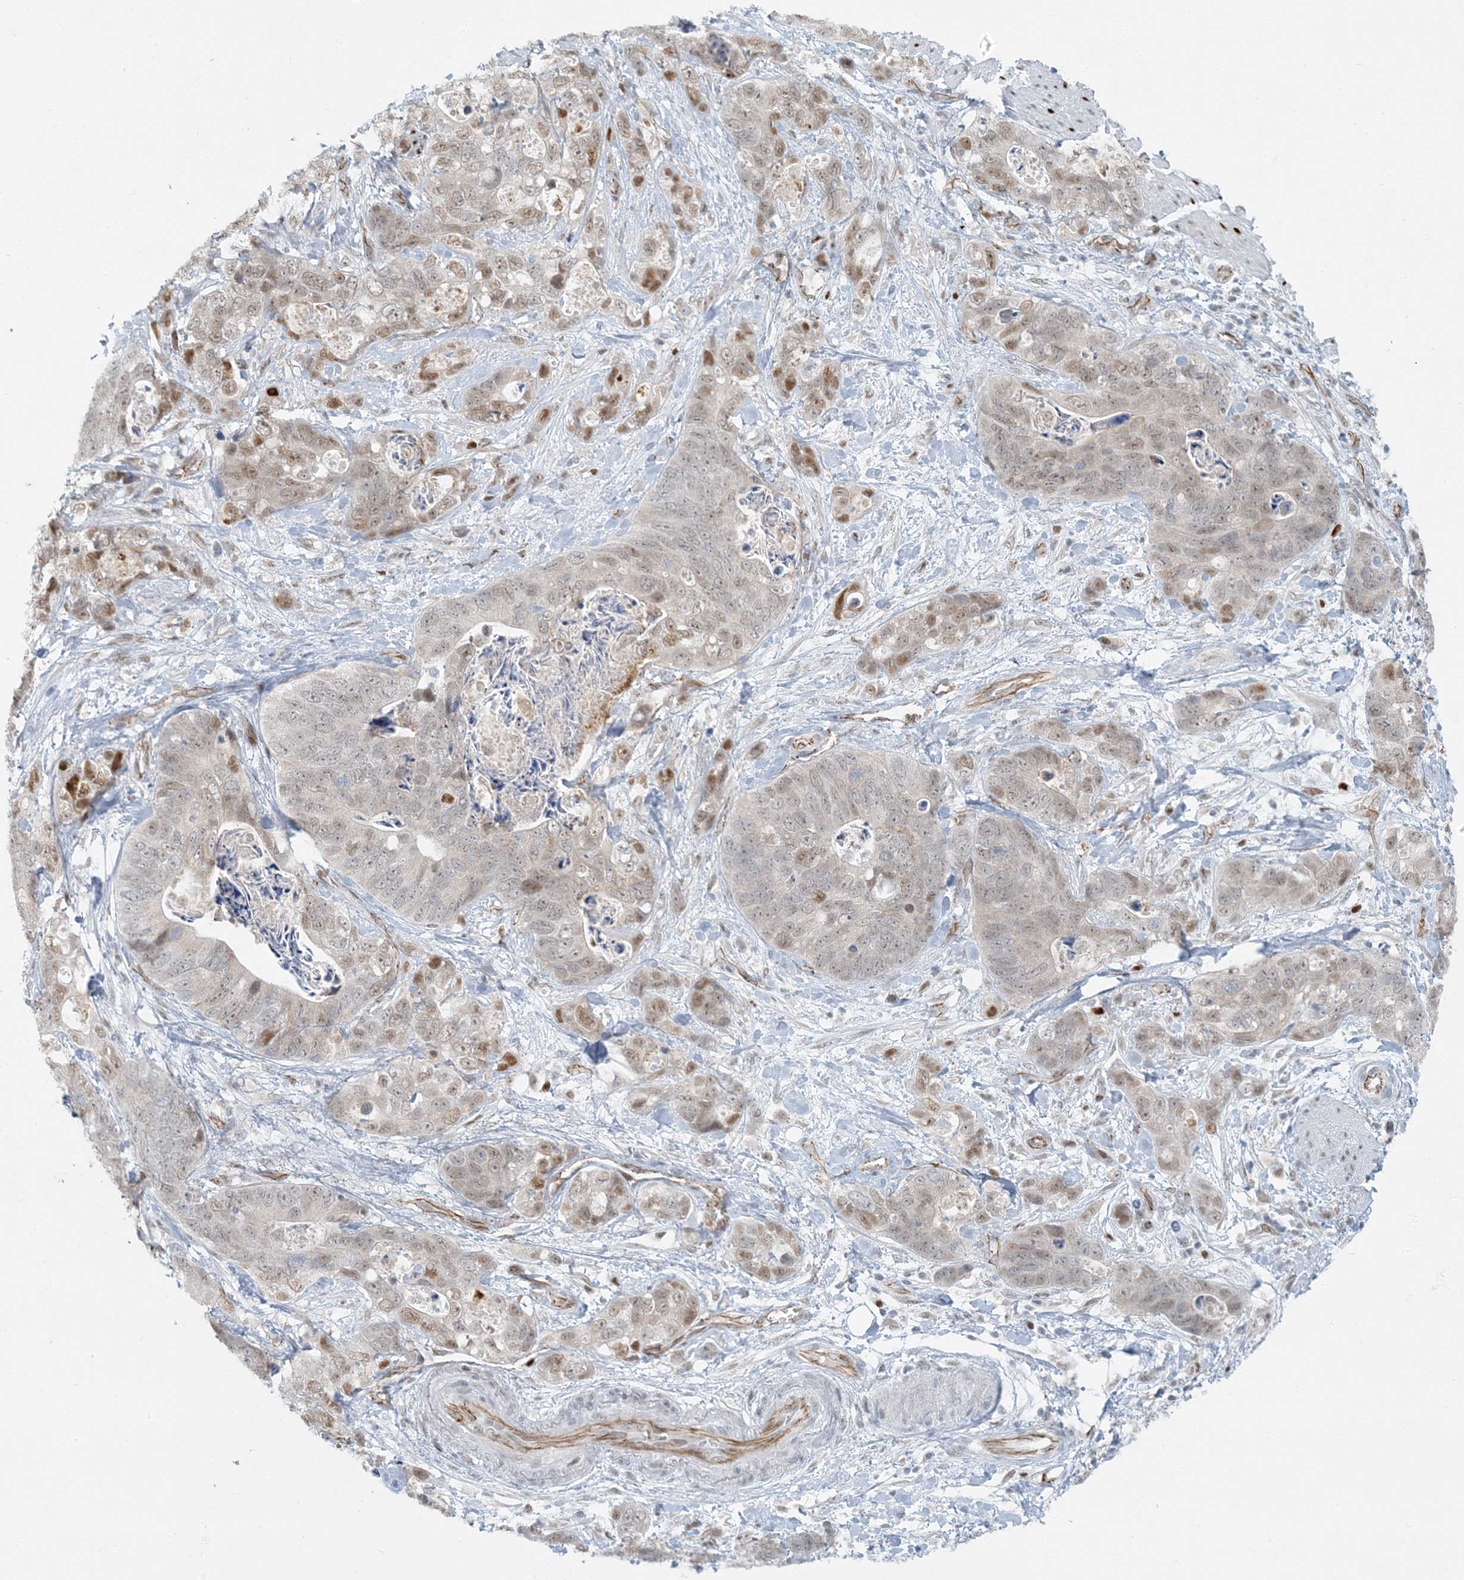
{"staining": {"intensity": "weak", "quantity": "25%-75%", "location": "nuclear"}, "tissue": "stomach cancer", "cell_type": "Tumor cells", "image_type": "cancer", "snomed": [{"axis": "morphology", "description": "Normal tissue, NOS"}, {"axis": "morphology", "description": "Adenocarcinoma, NOS"}, {"axis": "topography", "description": "Stomach"}], "caption": "Weak nuclear positivity is seen in approximately 25%-75% of tumor cells in stomach cancer.", "gene": "AK9", "patient": {"sex": "female", "age": 89}}